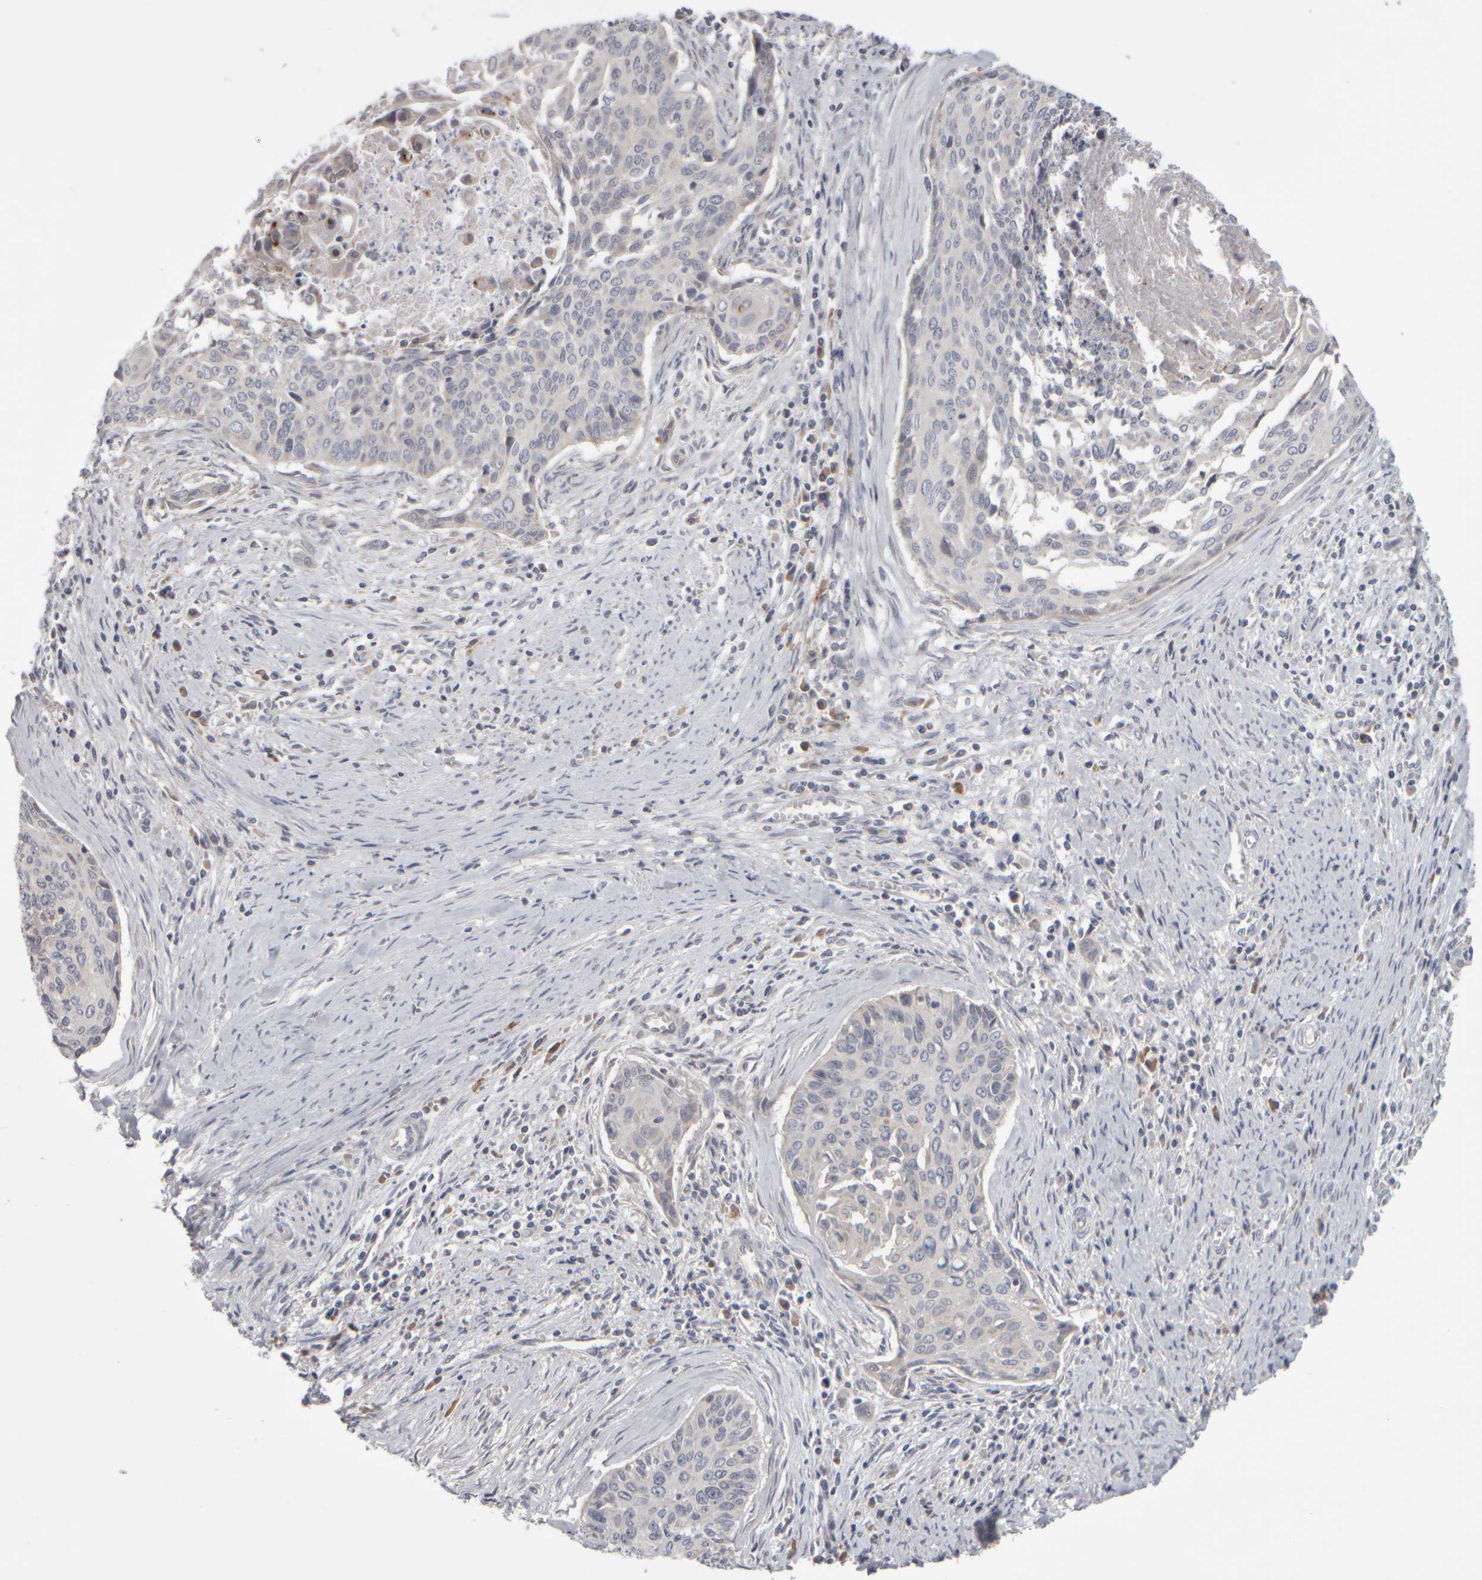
{"staining": {"intensity": "negative", "quantity": "none", "location": "none"}, "tissue": "cervical cancer", "cell_type": "Tumor cells", "image_type": "cancer", "snomed": [{"axis": "morphology", "description": "Squamous cell carcinoma, NOS"}, {"axis": "topography", "description": "Cervix"}], "caption": "DAB (3,3'-diaminobenzidine) immunohistochemical staining of human squamous cell carcinoma (cervical) shows no significant staining in tumor cells. (Brightfield microscopy of DAB (3,3'-diaminobenzidine) immunohistochemistry at high magnification).", "gene": "SCO1", "patient": {"sex": "female", "age": 55}}